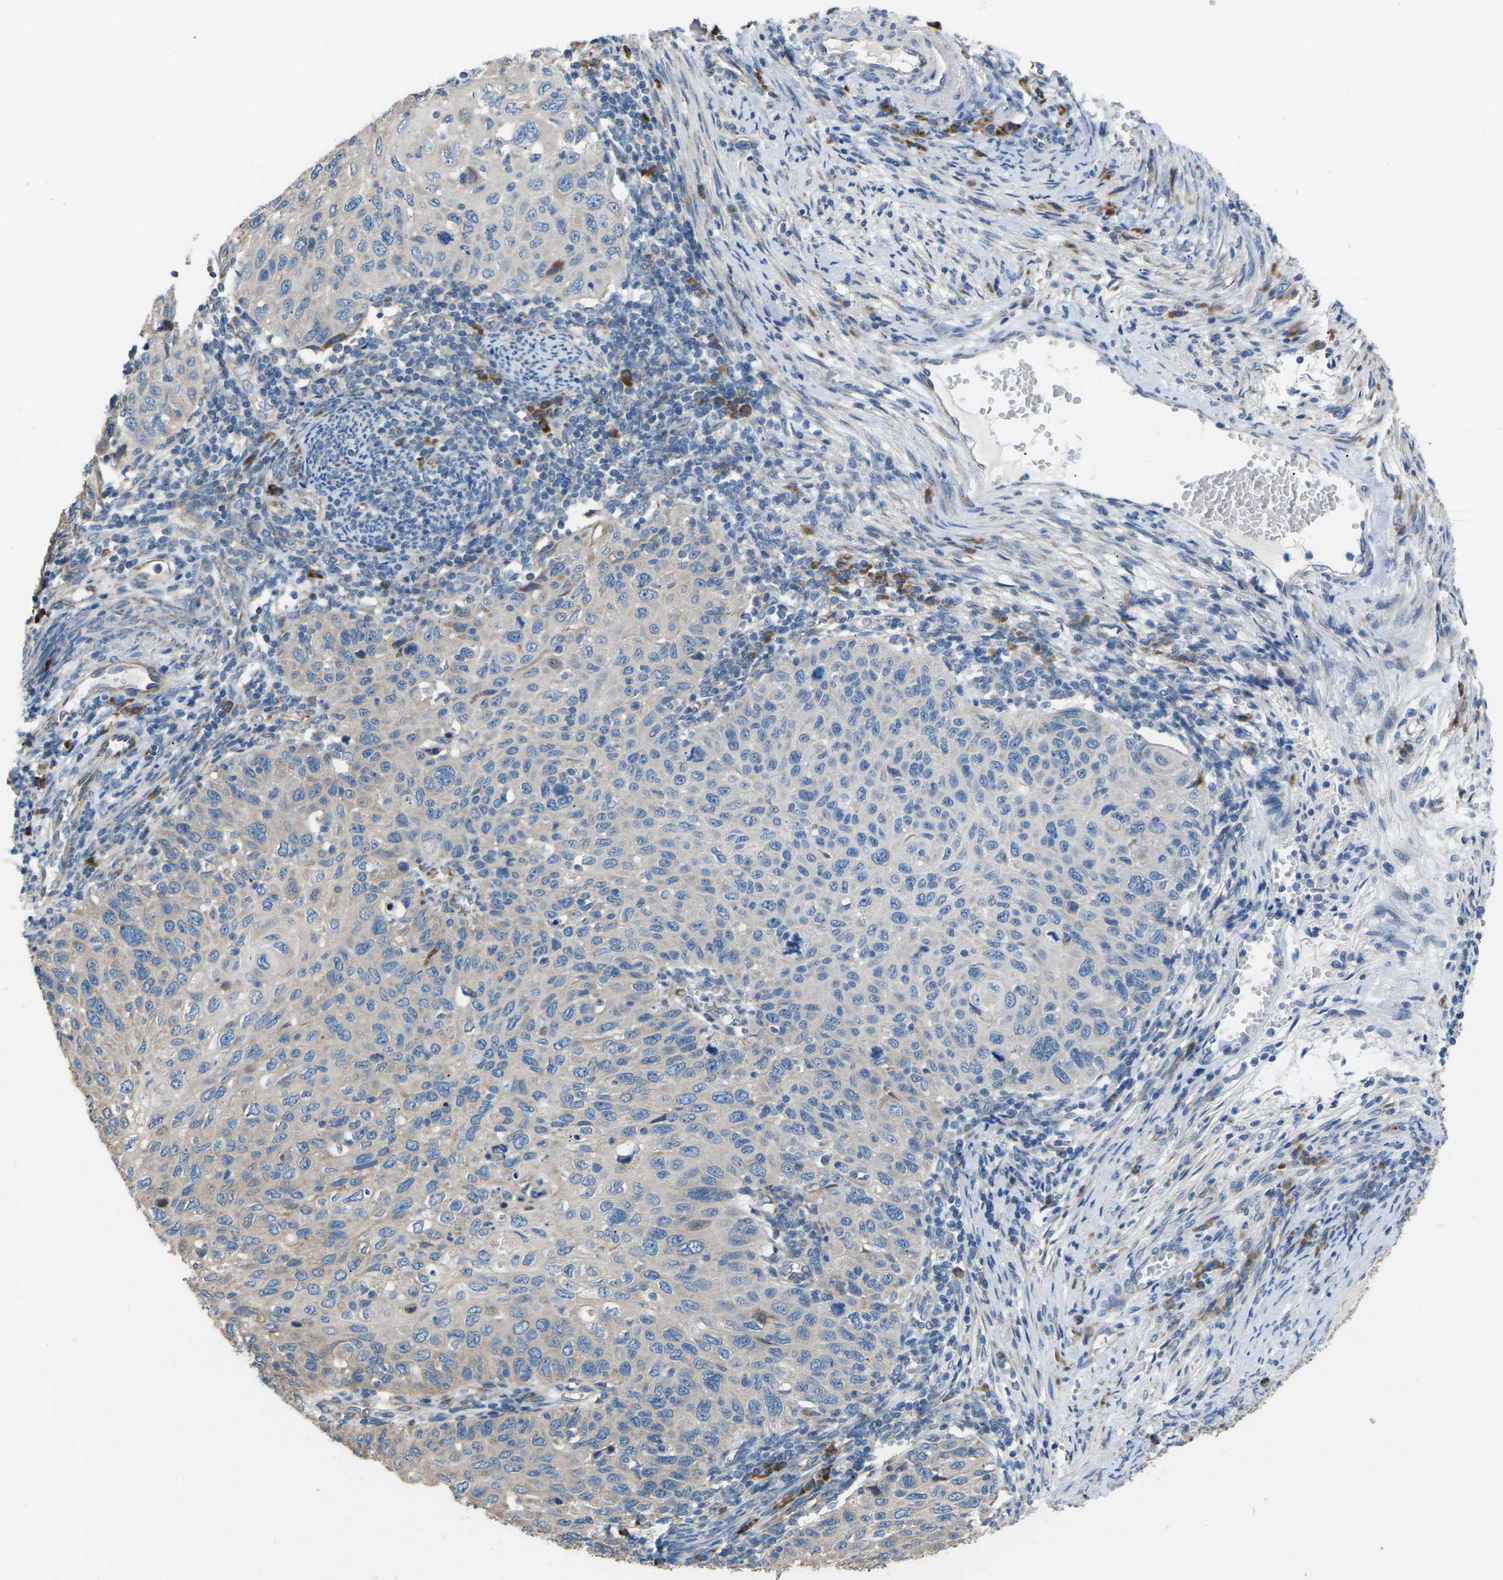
{"staining": {"intensity": "negative", "quantity": "none", "location": "none"}, "tissue": "cervical cancer", "cell_type": "Tumor cells", "image_type": "cancer", "snomed": [{"axis": "morphology", "description": "Squamous cell carcinoma, NOS"}, {"axis": "topography", "description": "Cervix"}], "caption": "DAB (3,3'-diaminobenzidine) immunohistochemical staining of cervical cancer (squamous cell carcinoma) displays no significant staining in tumor cells.", "gene": "KLHDC8B", "patient": {"sex": "female", "age": 70}}